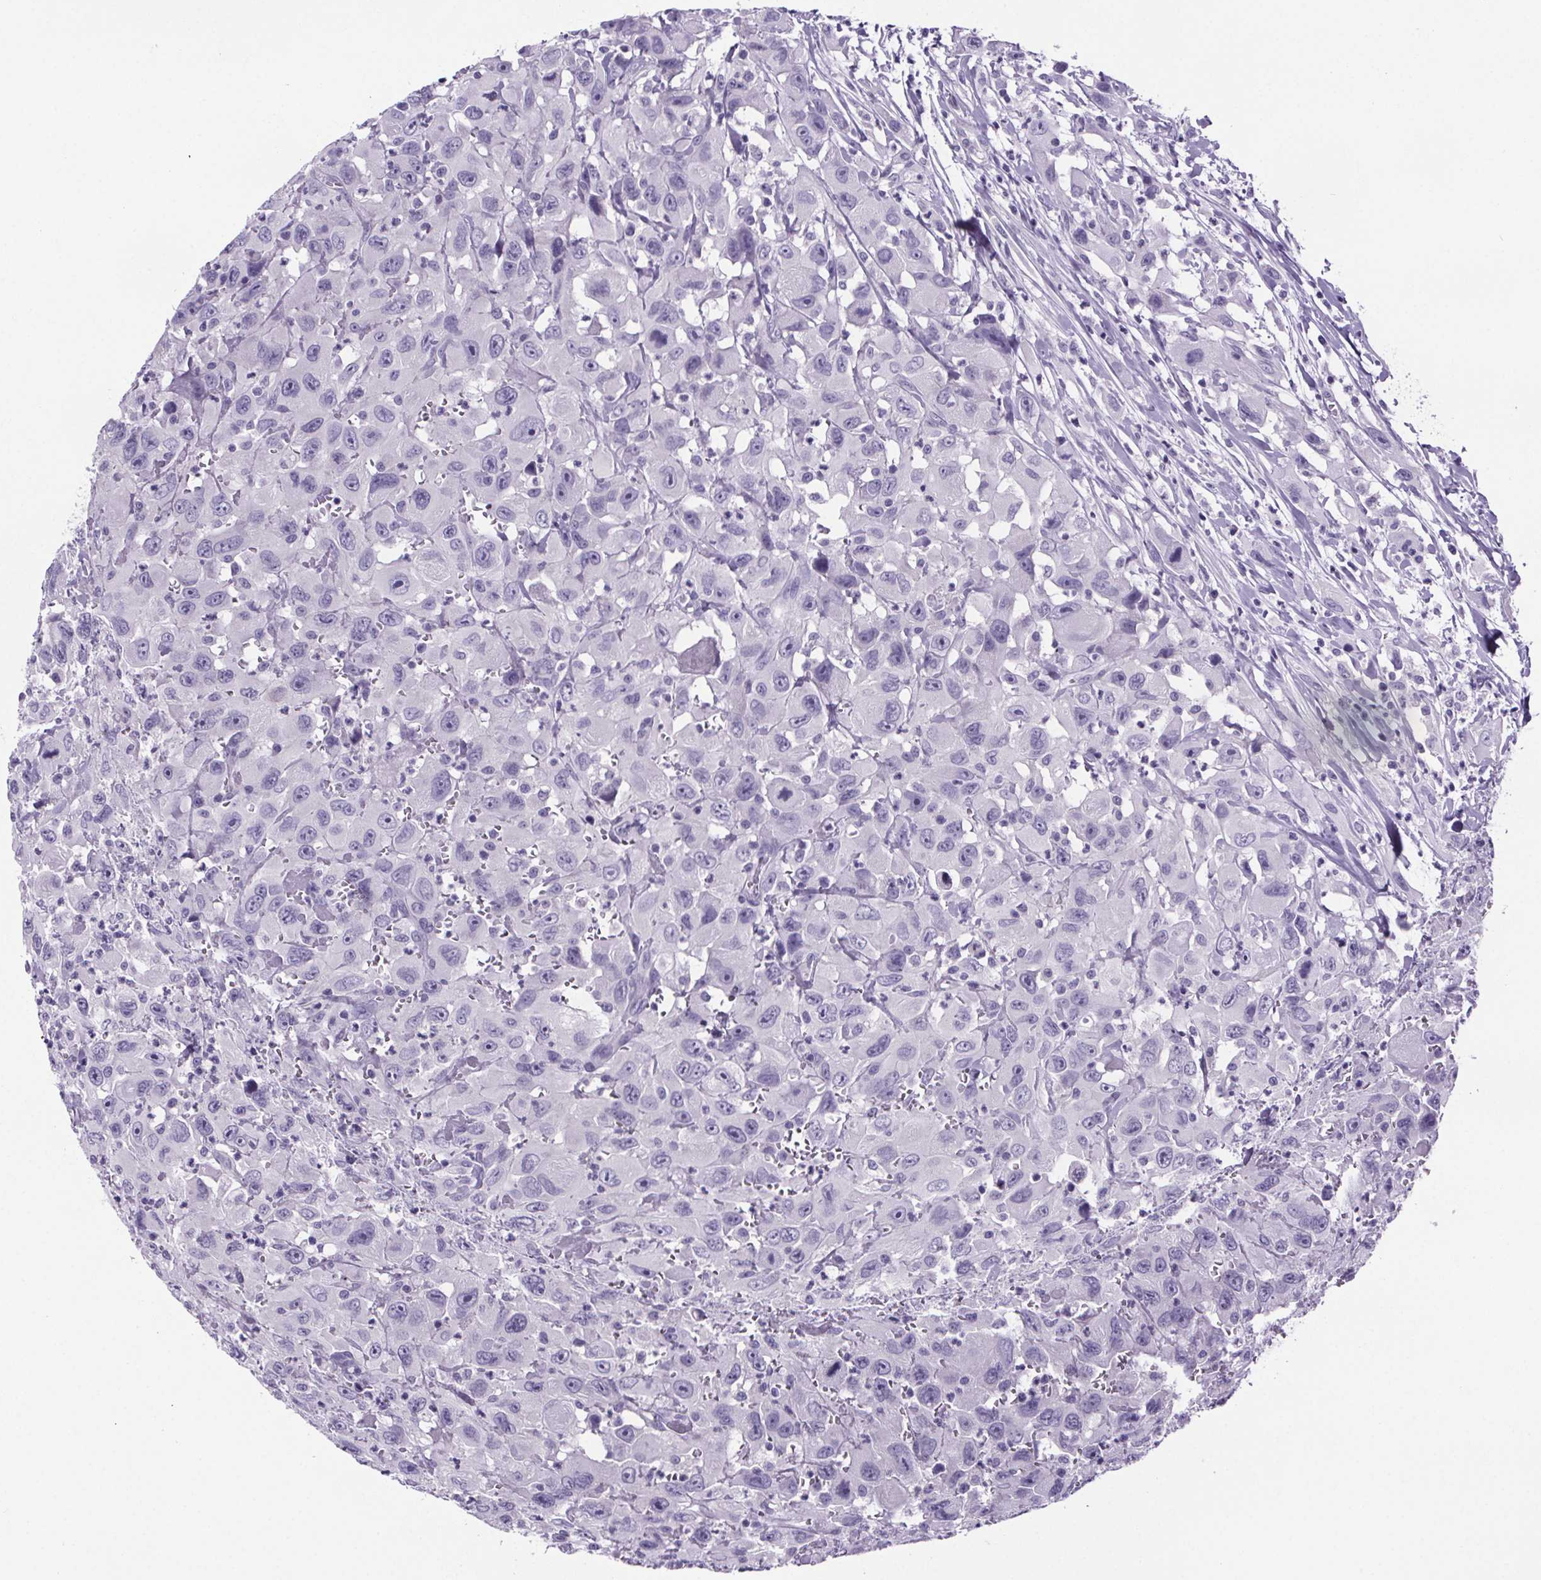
{"staining": {"intensity": "negative", "quantity": "none", "location": "none"}, "tissue": "head and neck cancer", "cell_type": "Tumor cells", "image_type": "cancer", "snomed": [{"axis": "morphology", "description": "Squamous cell carcinoma, NOS"}, {"axis": "morphology", "description": "Squamous cell carcinoma, metastatic, NOS"}, {"axis": "topography", "description": "Oral tissue"}, {"axis": "topography", "description": "Head-Neck"}], "caption": "A histopathology image of head and neck metastatic squamous cell carcinoma stained for a protein reveals no brown staining in tumor cells.", "gene": "CUBN", "patient": {"sex": "female", "age": 85}}